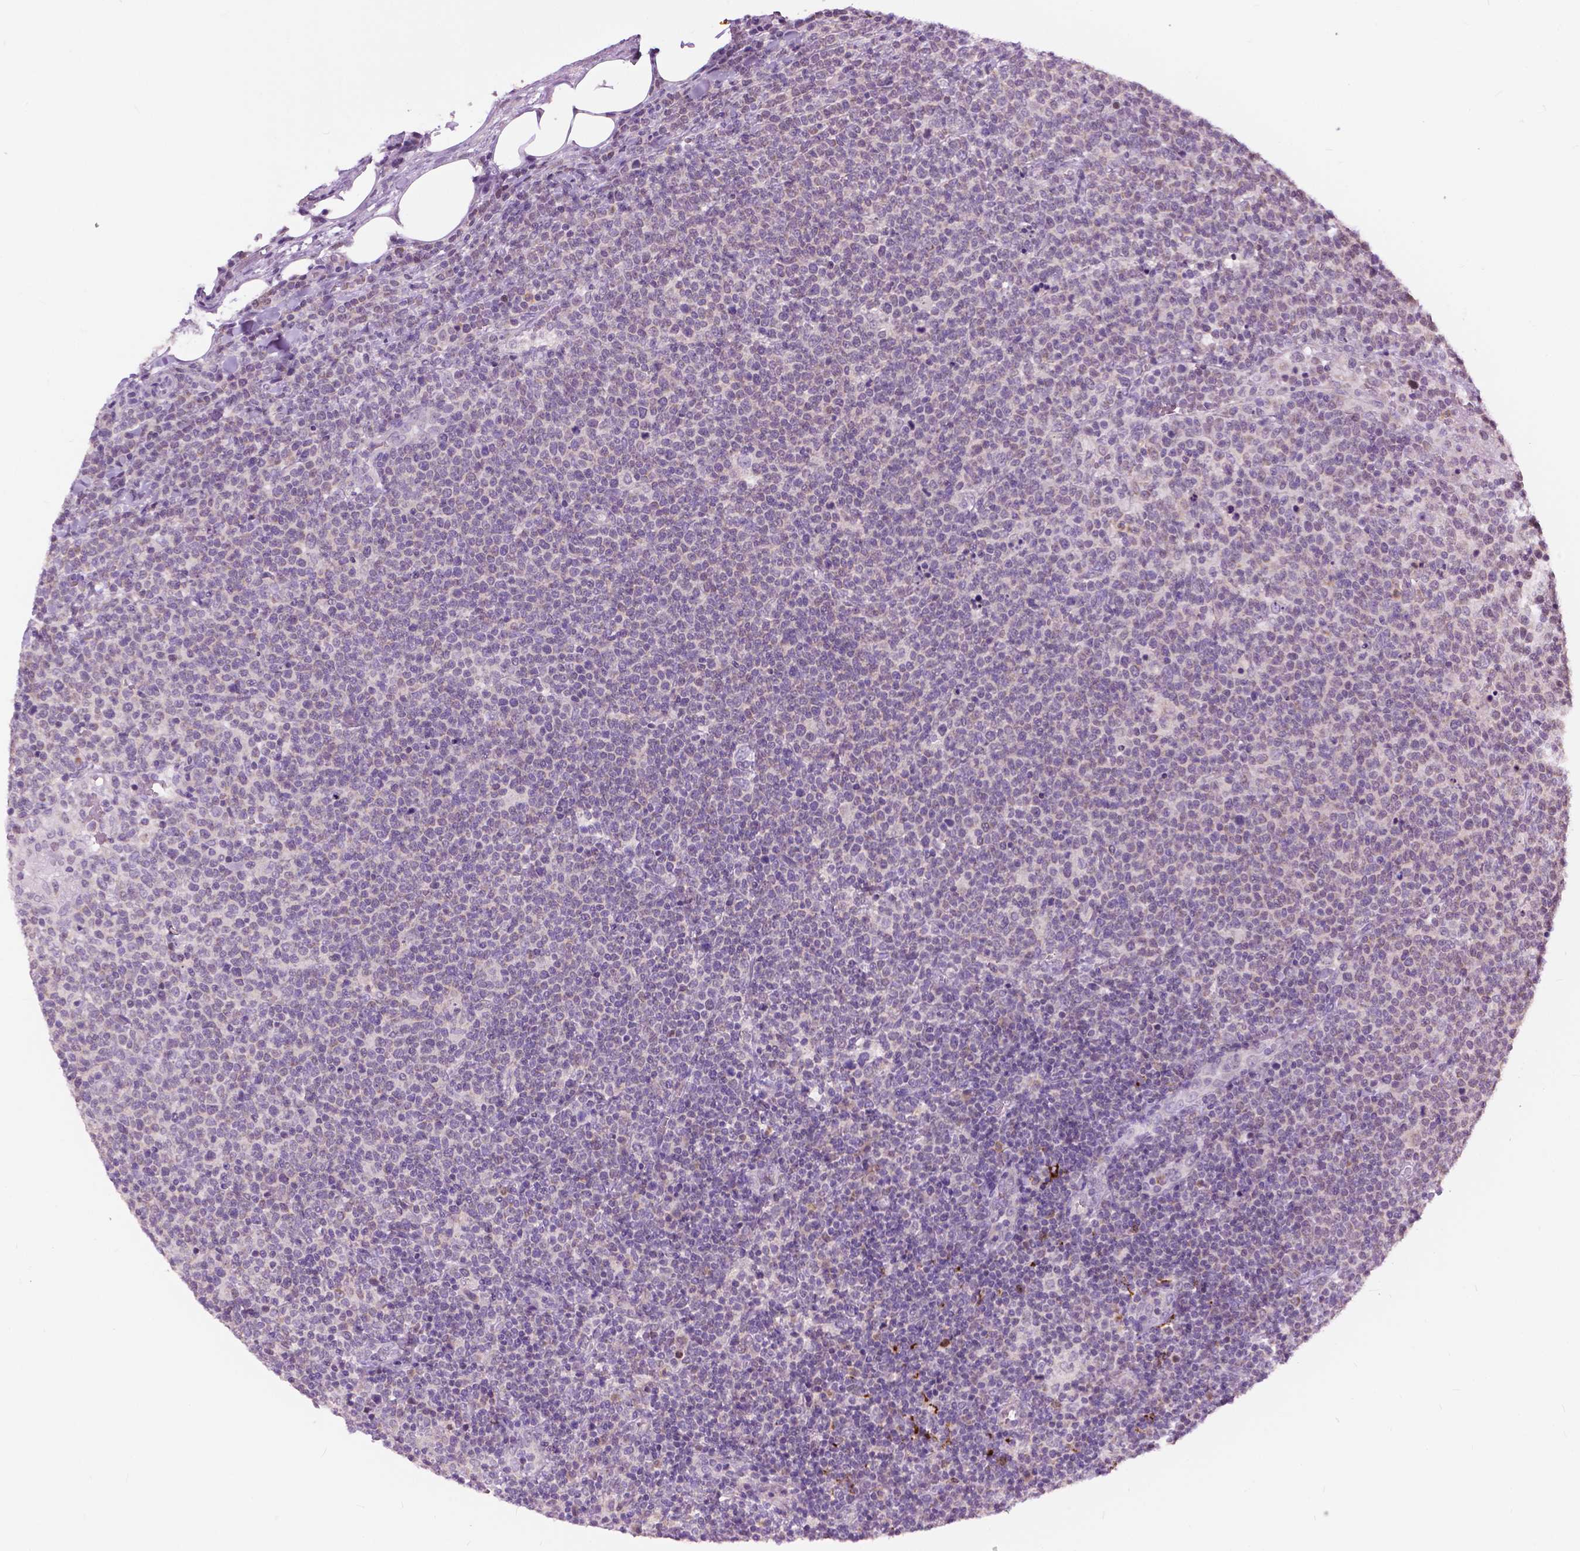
{"staining": {"intensity": "negative", "quantity": "none", "location": "none"}, "tissue": "lymphoma", "cell_type": "Tumor cells", "image_type": "cancer", "snomed": [{"axis": "morphology", "description": "Malignant lymphoma, non-Hodgkin's type, High grade"}, {"axis": "topography", "description": "Lymph node"}], "caption": "High-grade malignant lymphoma, non-Hodgkin's type stained for a protein using immunohistochemistry displays no expression tumor cells.", "gene": "TTC9B", "patient": {"sex": "male", "age": 61}}